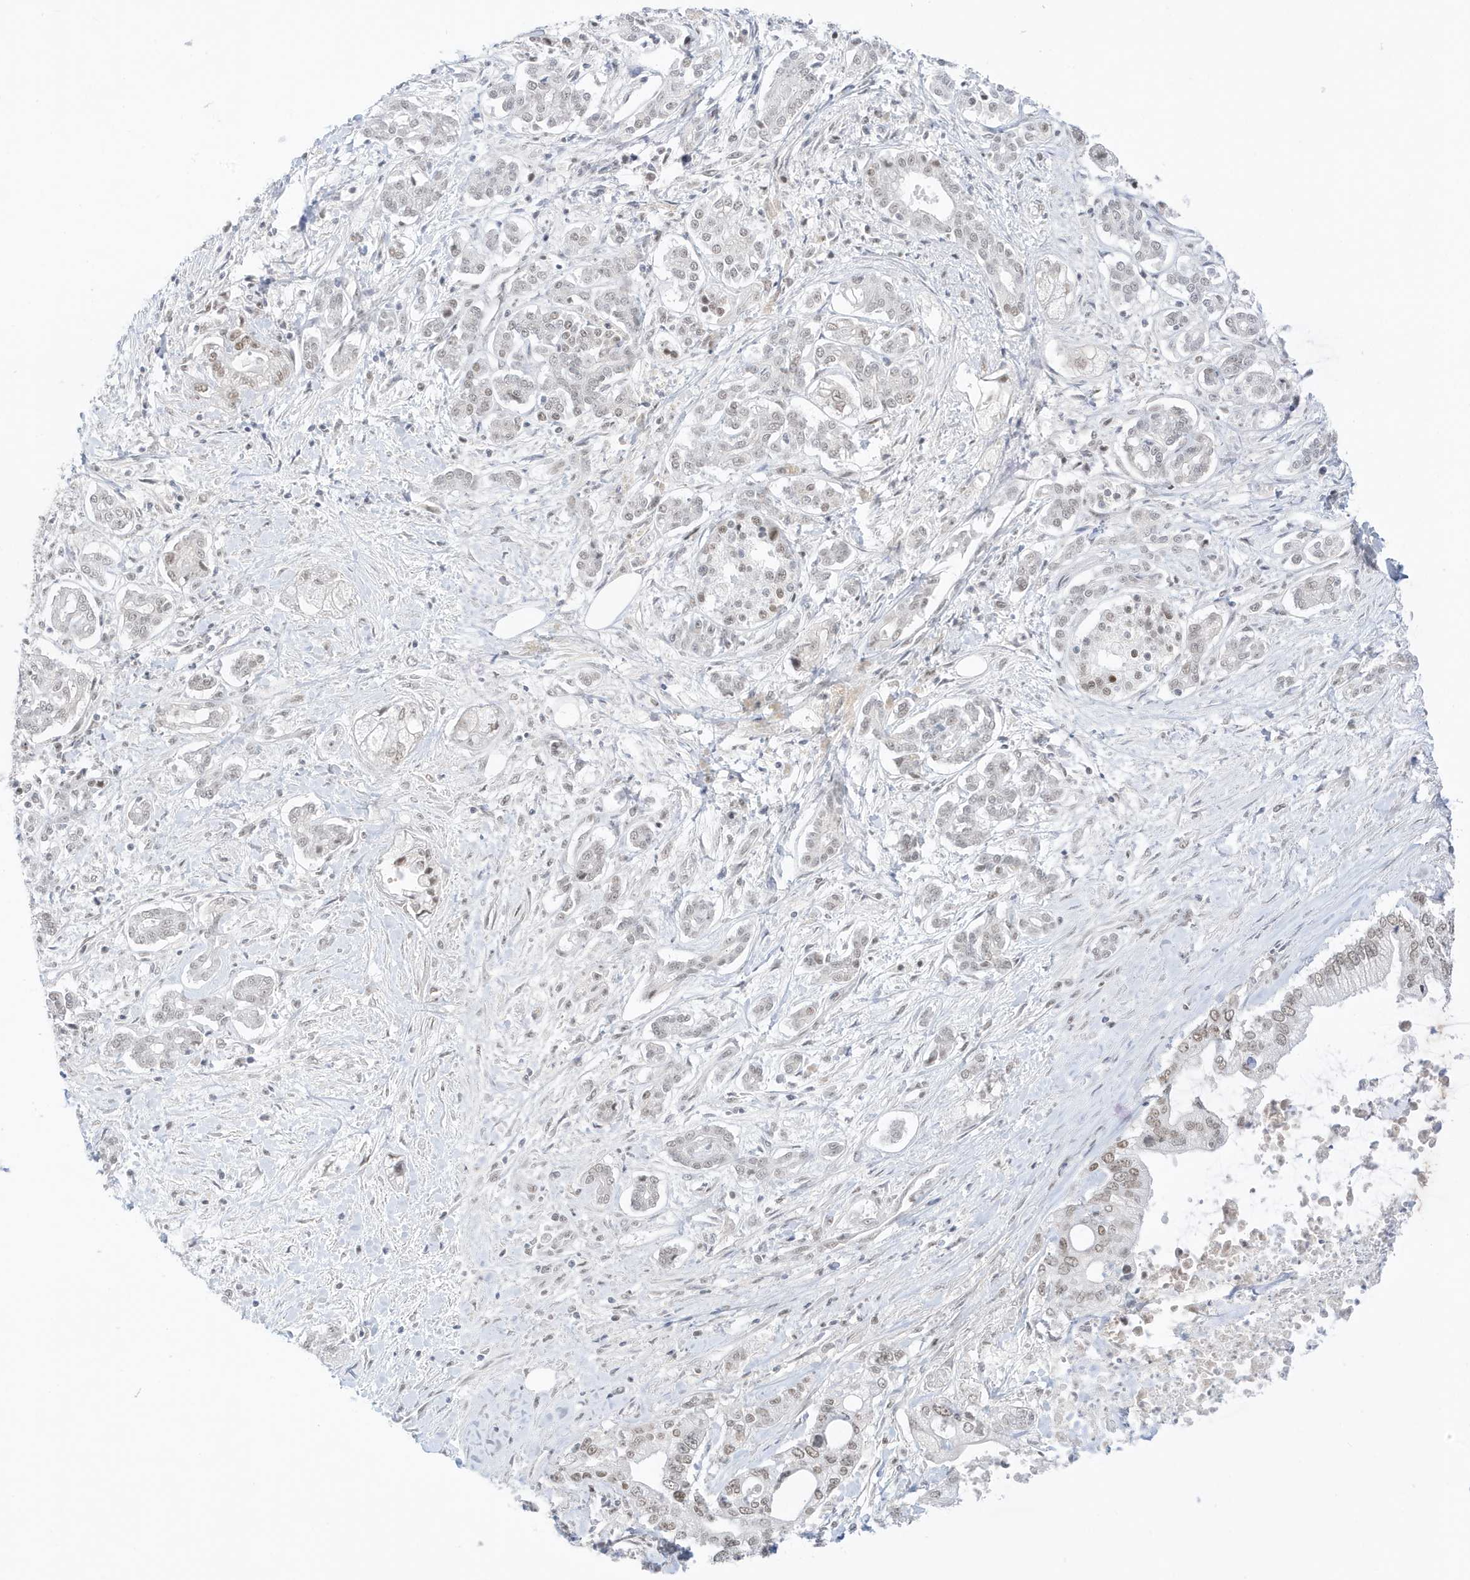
{"staining": {"intensity": "weak", "quantity": "25%-75%", "location": "nuclear"}, "tissue": "pancreatic cancer", "cell_type": "Tumor cells", "image_type": "cancer", "snomed": [{"axis": "morphology", "description": "Adenocarcinoma, NOS"}, {"axis": "topography", "description": "Pancreas"}], "caption": "Immunohistochemistry (IHC) (DAB) staining of human adenocarcinoma (pancreatic) reveals weak nuclear protein expression in about 25%-75% of tumor cells.", "gene": "MSL3", "patient": {"sex": "male", "age": 69}}